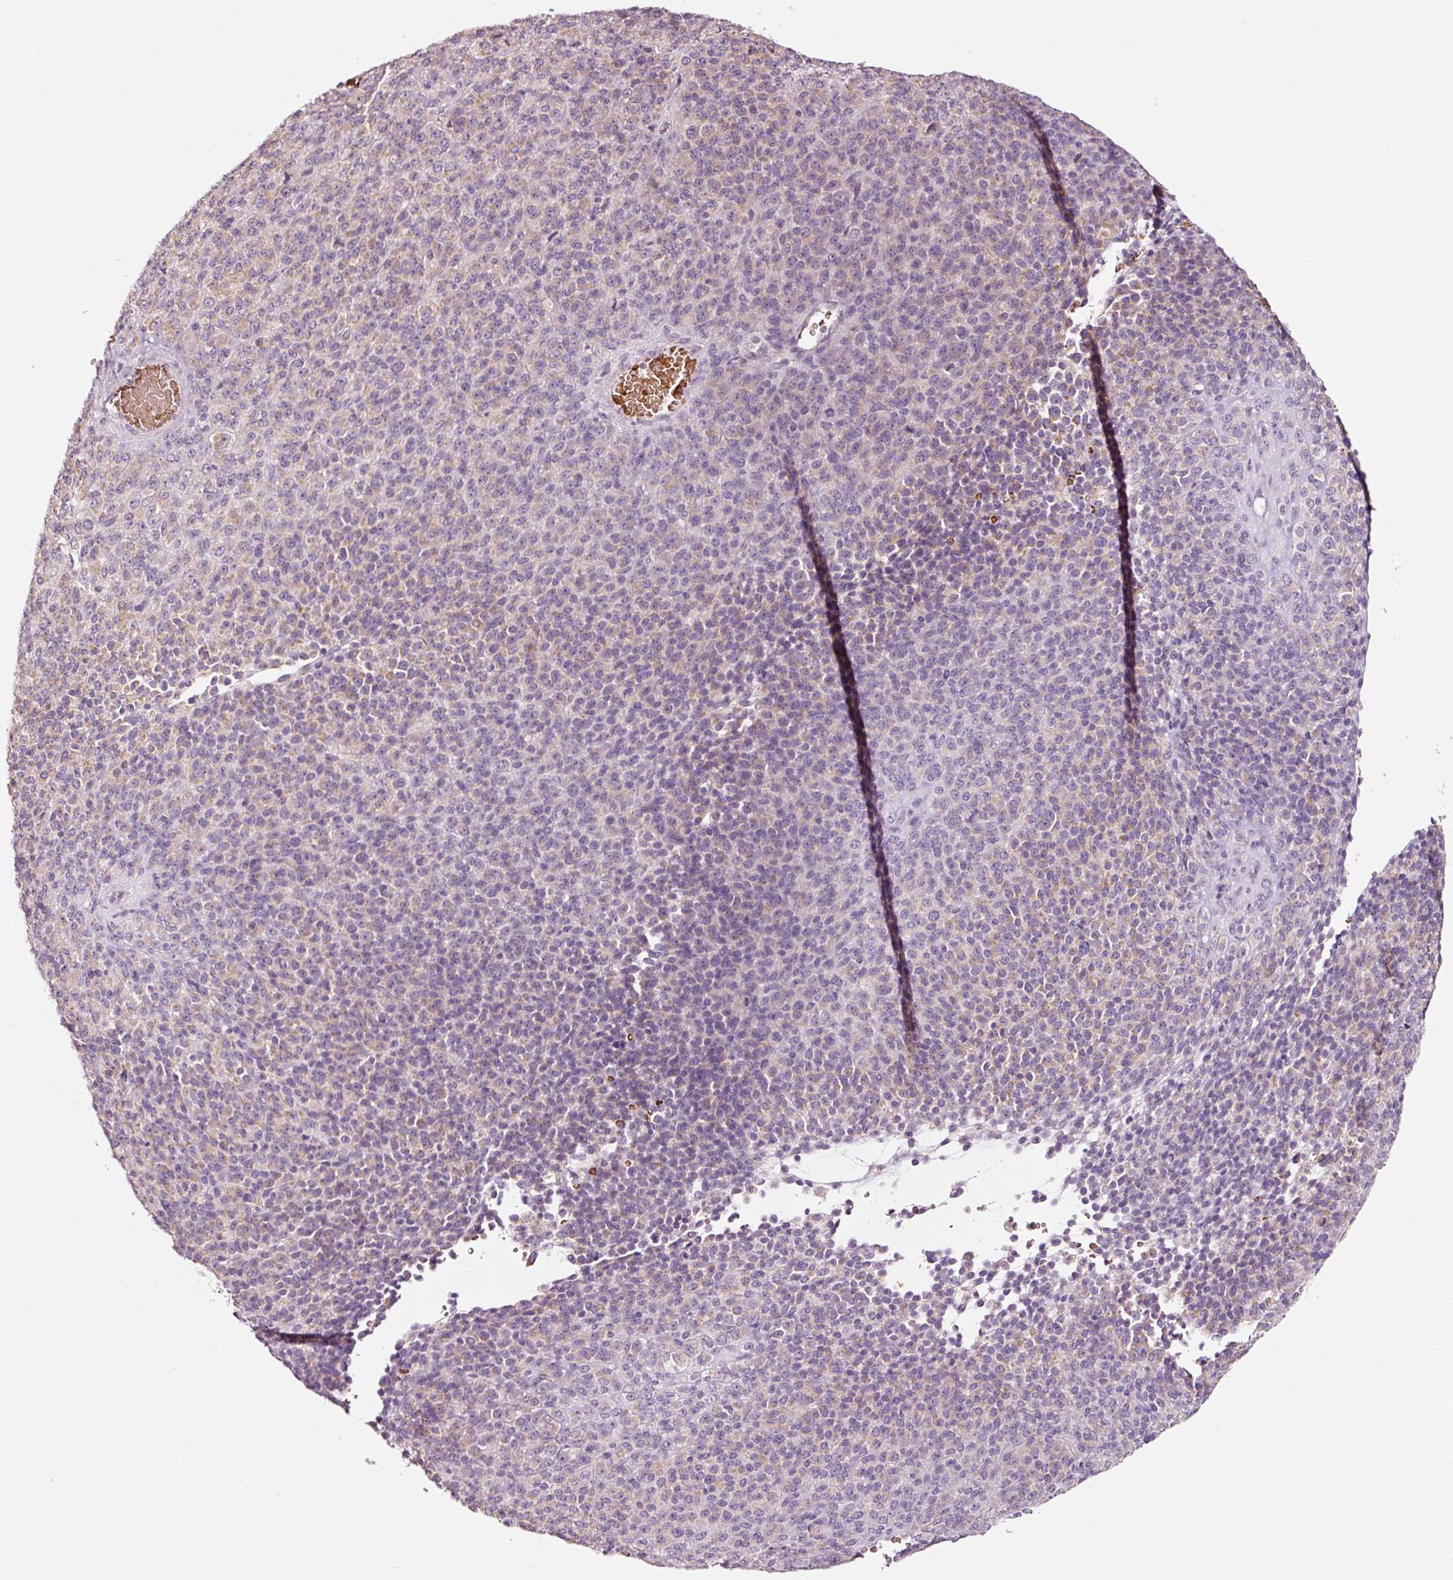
{"staining": {"intensity": "weak", "quantity": "25%-75%", "location": "cytoplasmic/membranous"}, "tissue": "melanoma", "cell_type": "Tumor cells", "image_type": "cancer", "snomed": [{"axis": "morphology", "description": "Malignant melanoma, Metastatic site"}, {"axis": "topography", "description": "Brain"}], "caption": "Immunohistochemistry (DAB) staining of malignant melanoma (metastatic site) demonstrates weak cytoplasmic/membranous protein staining in approximately 25%-75% of tumor cells.", "gene": "LDHAL6B", "patient": {"sex": "female", "age": 56}}